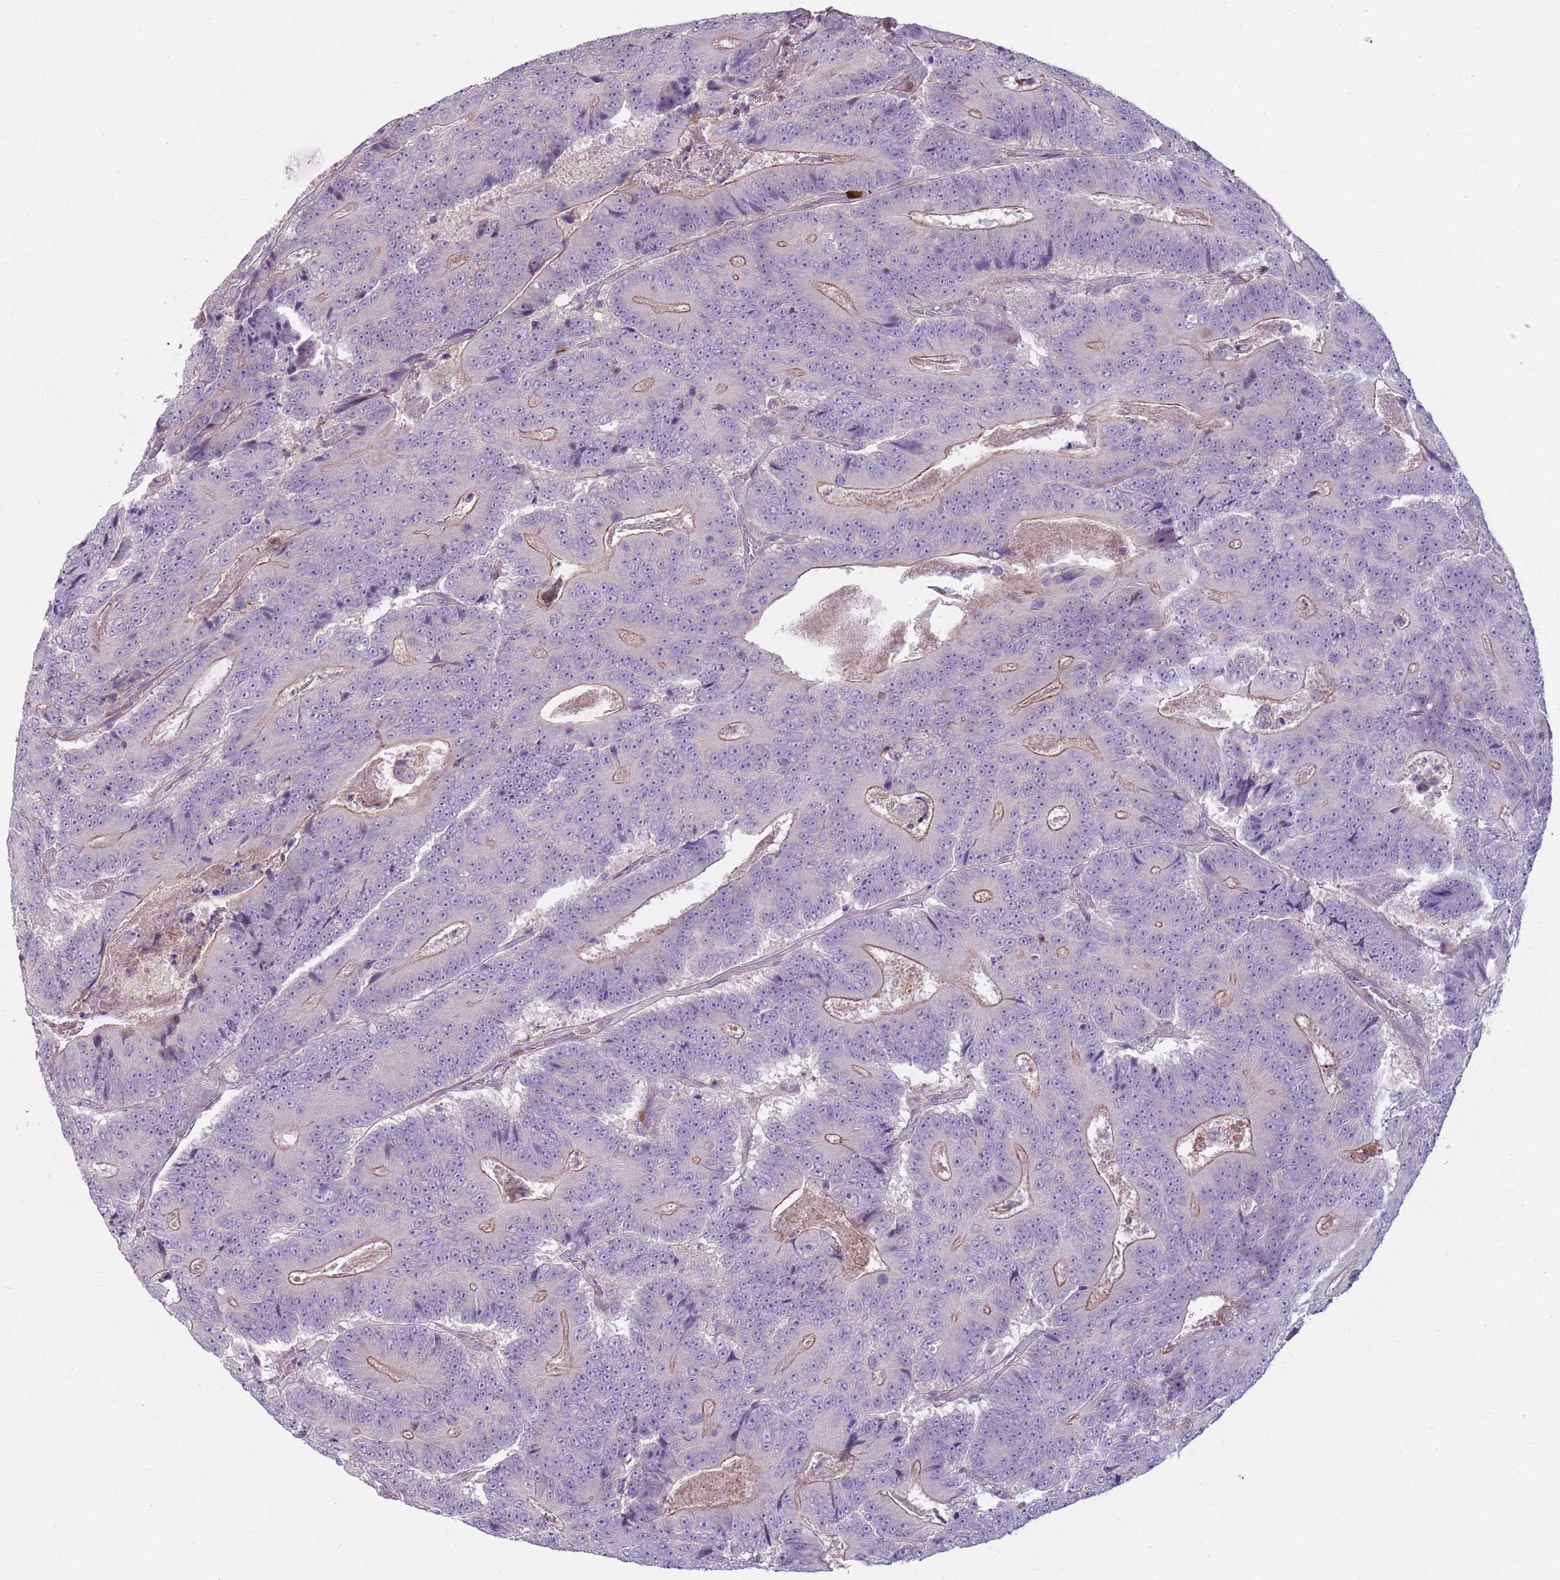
{"staining": {"intensity": "weak", "quantity": "<25%", "location": "cytoplasmic/membranous"}, "tissue": "colorectal cancer", "cell_type": "Tumor cells", "image_type": "cancer", "snomed": [{"axis": "morphology", "description": "Adenocarcinoma, NOS"}, {"axis": "topography", "description": "Colon"}], "caption": "Tumor cells show no significant staining in colorectal cancer.", "gene": "SPAG4", "patient": {"sex": "male", "age": 83}}